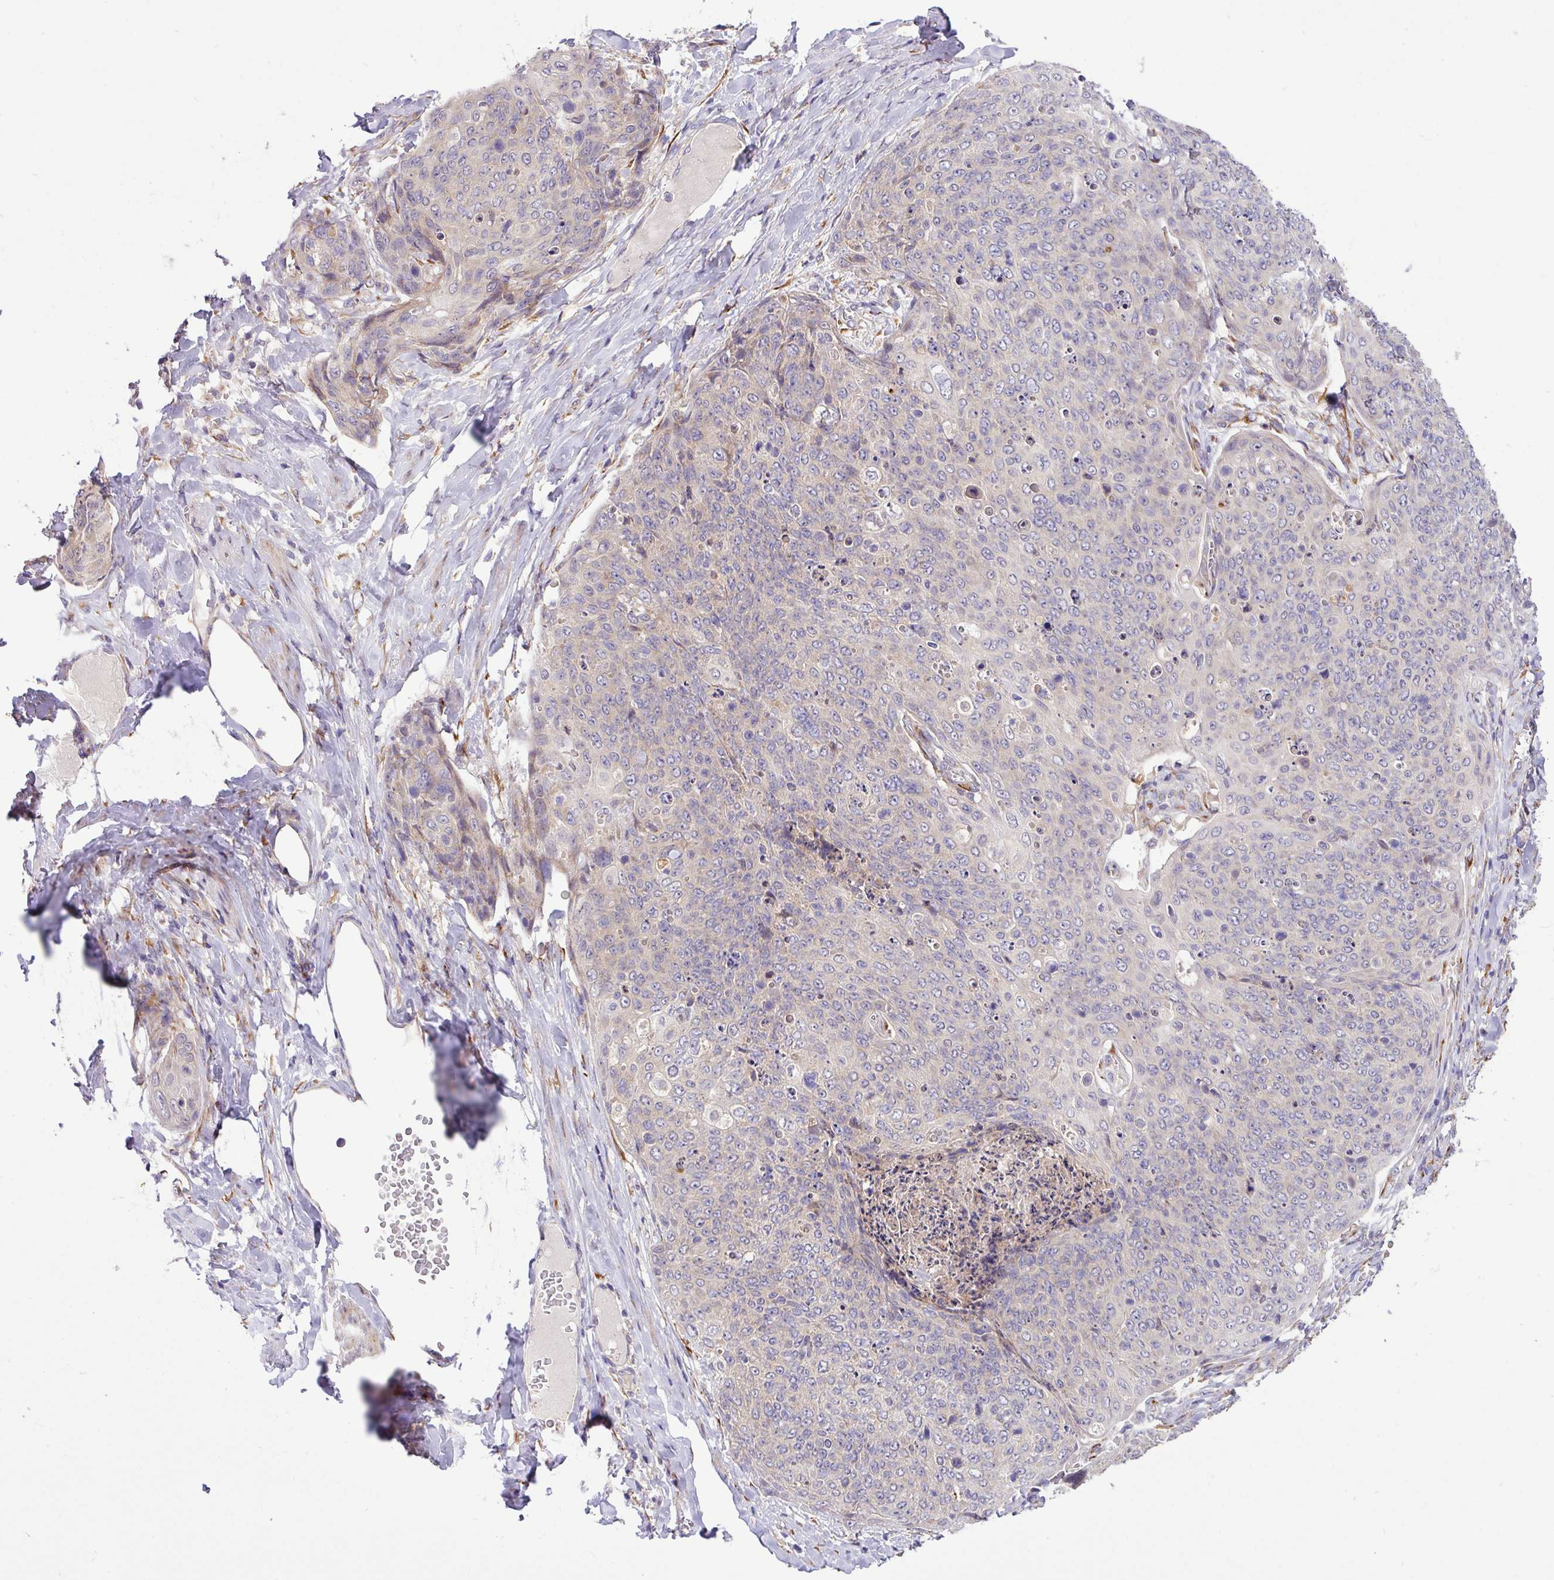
{"staining": {"intensity": "negative", "quantity": "none", "location": "none"}, "tissue": "skin cancer", "cell_type": "Tumor cells", "image_type": "cancer", "snomed": [{"axis": "morphology", "description": "Squamous cell carcinoma, NOS"}, {"axis": "topography", "description": "Skin"}, {"axis": "topography", "description": "Vulva"}], "caption": "A high-resolution image shows immunohistochemistry staining of skin cancer (squamous cell carcinoma), which demonstrates no significant positivity in tumor cells. Brightfield microscopy of IHC stained with DAB (brown) and hematoxylin (blue), captured at high magnification.", "gene": "TM2D2", "patient": {"sex": "female", "age": 85}}